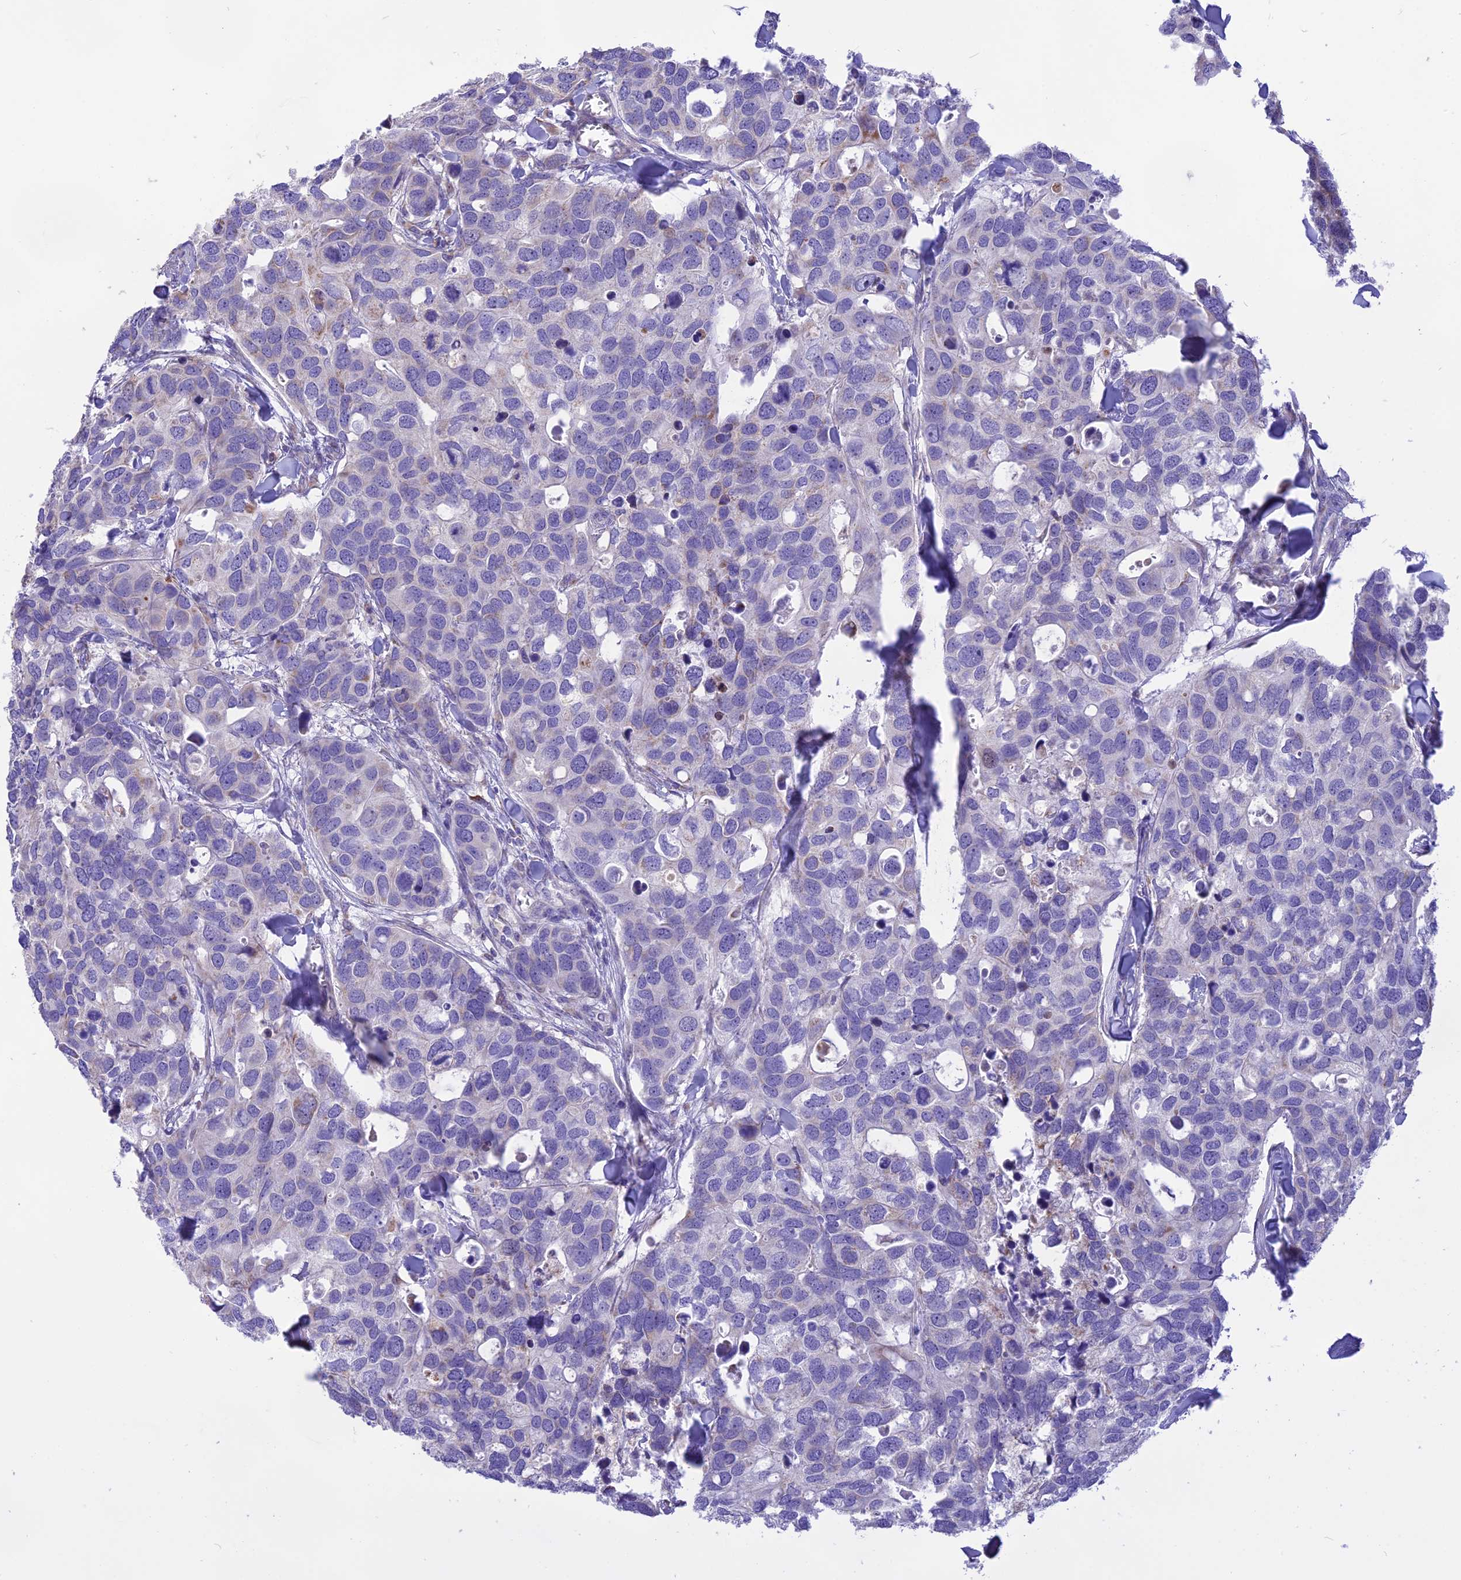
{"staining": {"intensity": "negative", "quantity": "none", "location": "none"}, "tissue": "breast cancer", "cell_type": "Tumor cells", "image_type": "cancer", "snomed": [{"axis": "morphology", "description": "Duct carcinoma"}, {"axis": "topography", "description": "Breast"}], "caption": "DAB immunohistochemical staining of human intraductal carcinoma (breast) exhibits no significant positivity in tumor cells.", "gene": "DOC2B", "patient": {"sex": "female", "age": 83}}